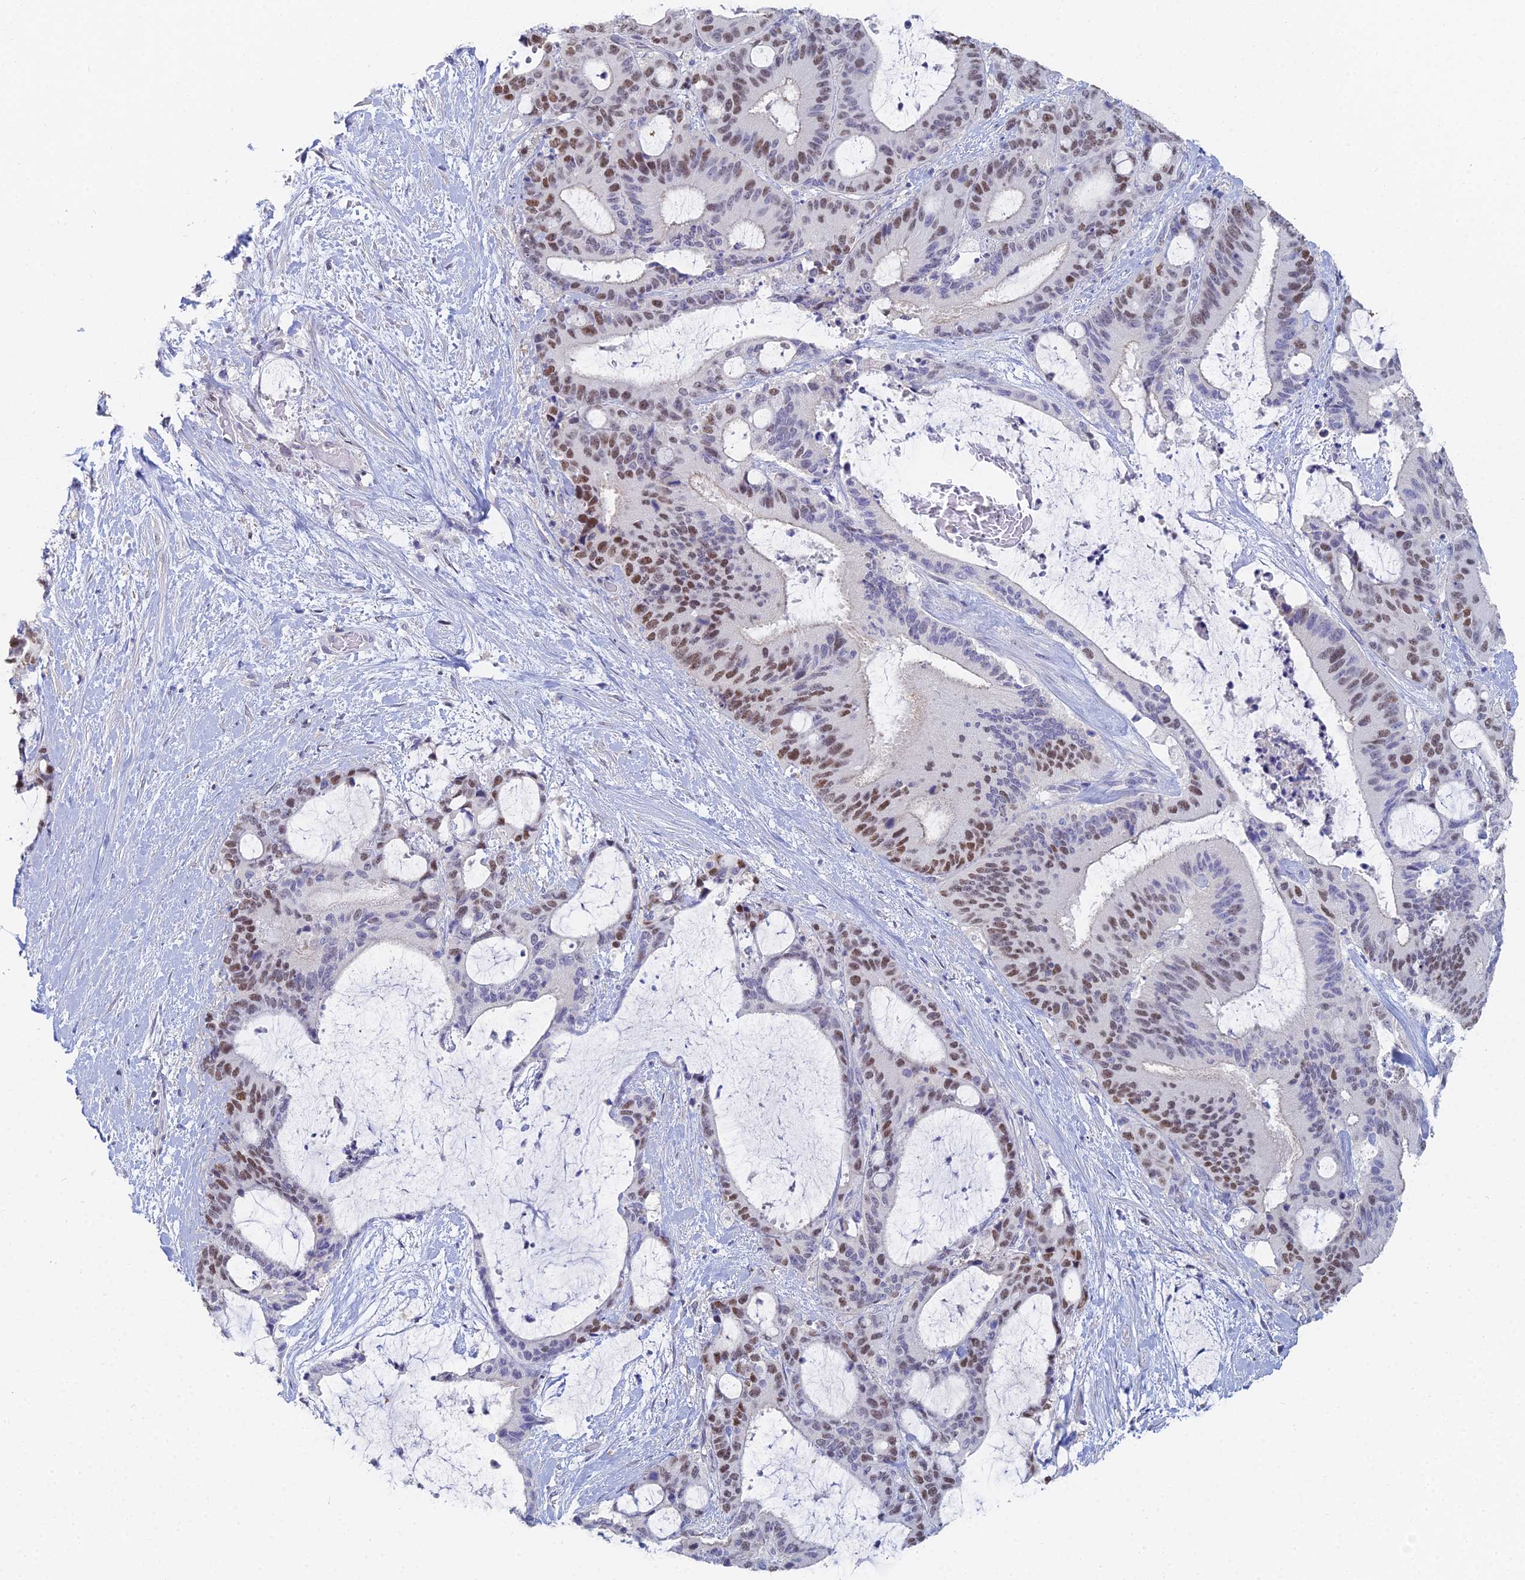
{"staining": {"intensity": "moderate", "quantity": ">75%", "location": "nuclear"}, "tissue": "liver cancer", "cell_type": "Tumor cells", "image_type": "cancer", "snomed": [{"axis": "morphology", "description": "Normal tissue, NOS"}, {"axis": "morphology", "description": "Cholangiocarcinoma"}, {"axis": "topography", "description": "Liver"}, {"axis": "topography", "description": "Peripheral nerve tissue"}], "caption": "Immunohistochemistry histopathology image of liver cancer (cholangiocarcinoma) stained for a protein (brown), which displays medium levels of moderate nuclear positivity in approximately >75% of tumor cells.", "gene": "MCM2", "patient": {"sex": "female", "age": 73}}